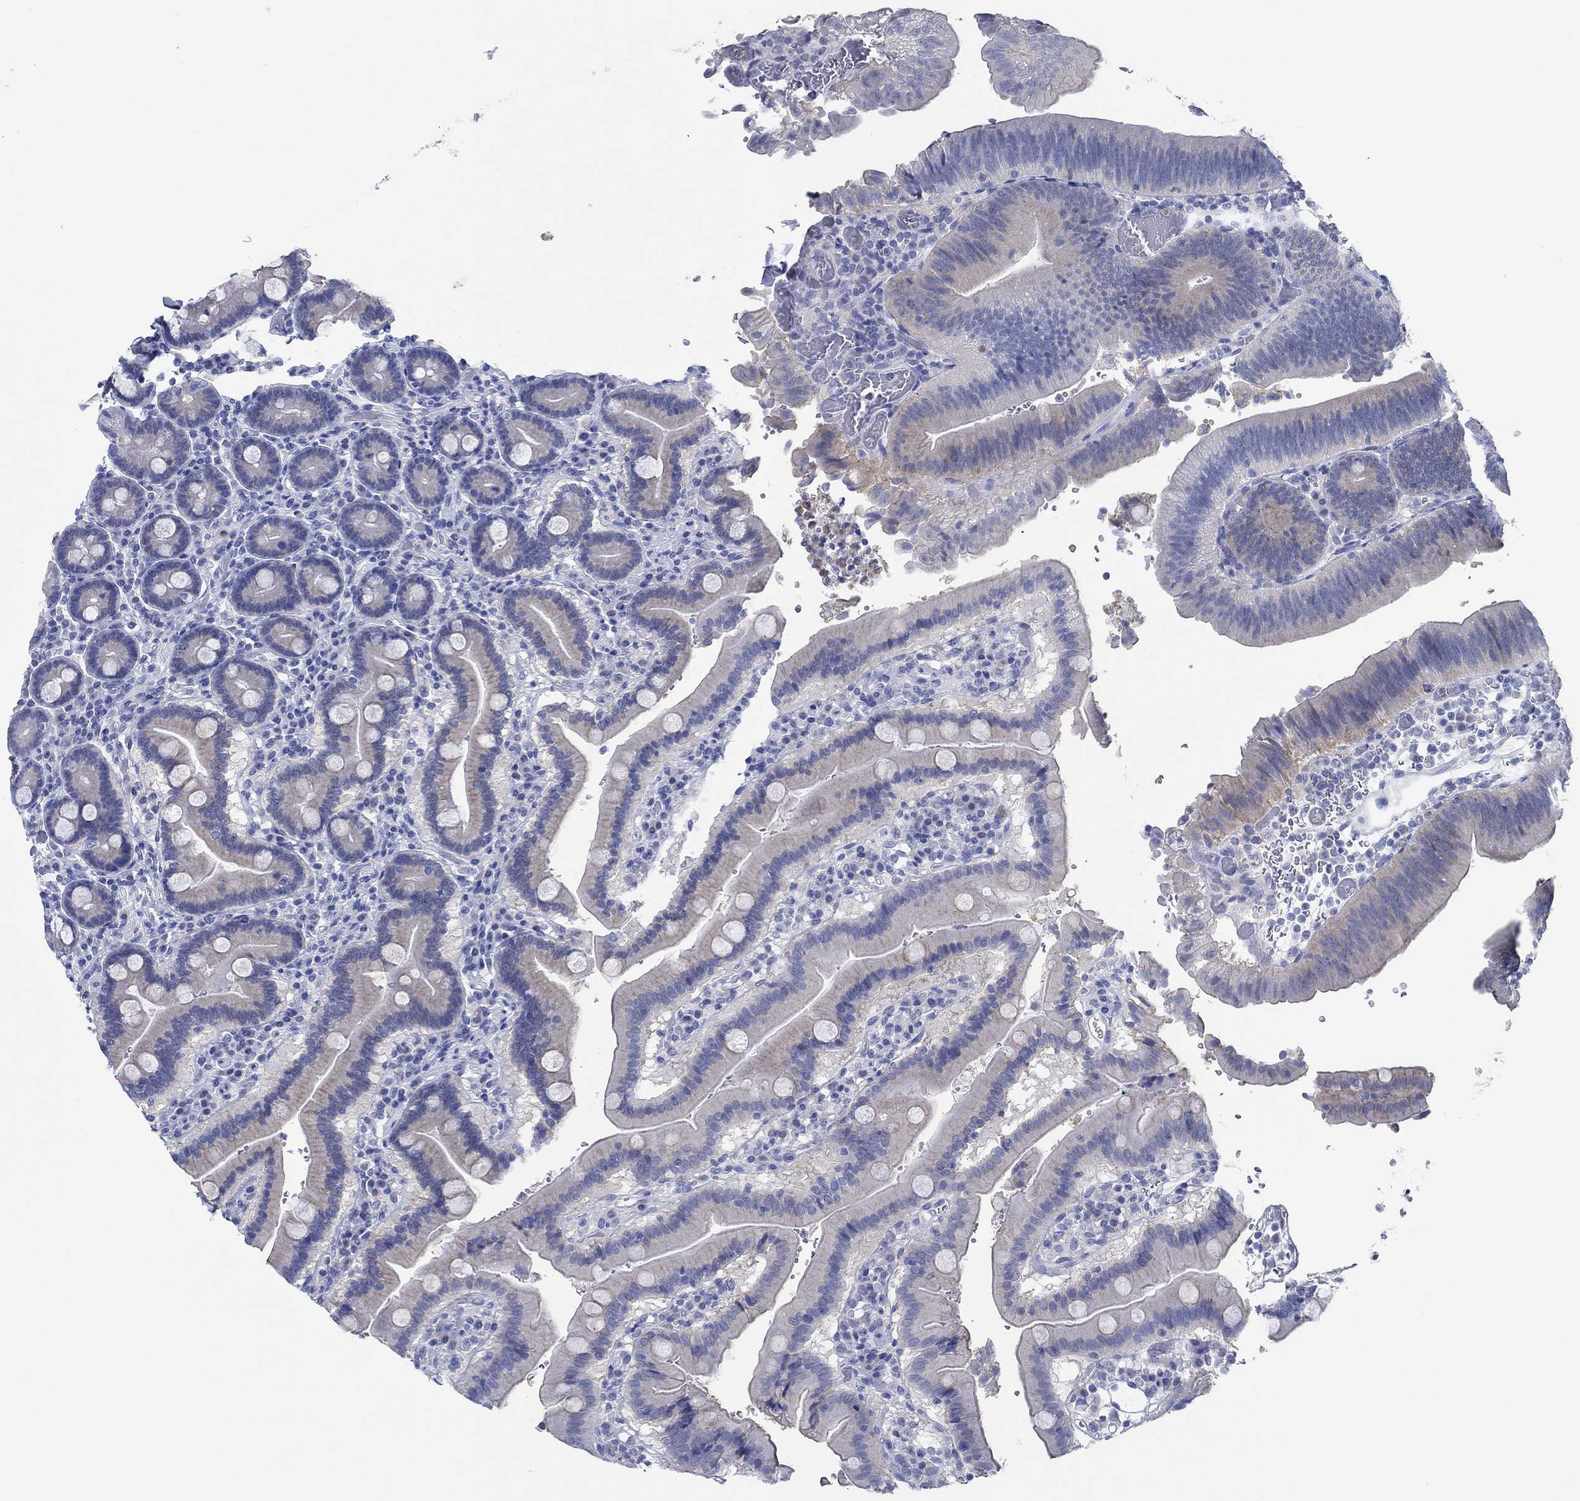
{"staining": {"intensity": "moderate", "quantity": "<25%", "location": "cytoplasmic/membranous"}, "tissue": "duodenum", "cell_type": "Glandular cells", "image_type": "normal", "snomed": [{"axis": "morphology", "description": "Normal tissue, NOS"}, {"axis": "topography", "description": "Duodenum"}], "caption": "IHC image of unremarkable duodenum: duodenum stained using IHC shows low levels of moderate protein expression localized specifically in the cytoplasmic/membranous of glandular cells, appearing as a cytoplasmic/membranous brown color.", "gene": "ZNF671", "patient": {"sex": "female", "age": 62}}